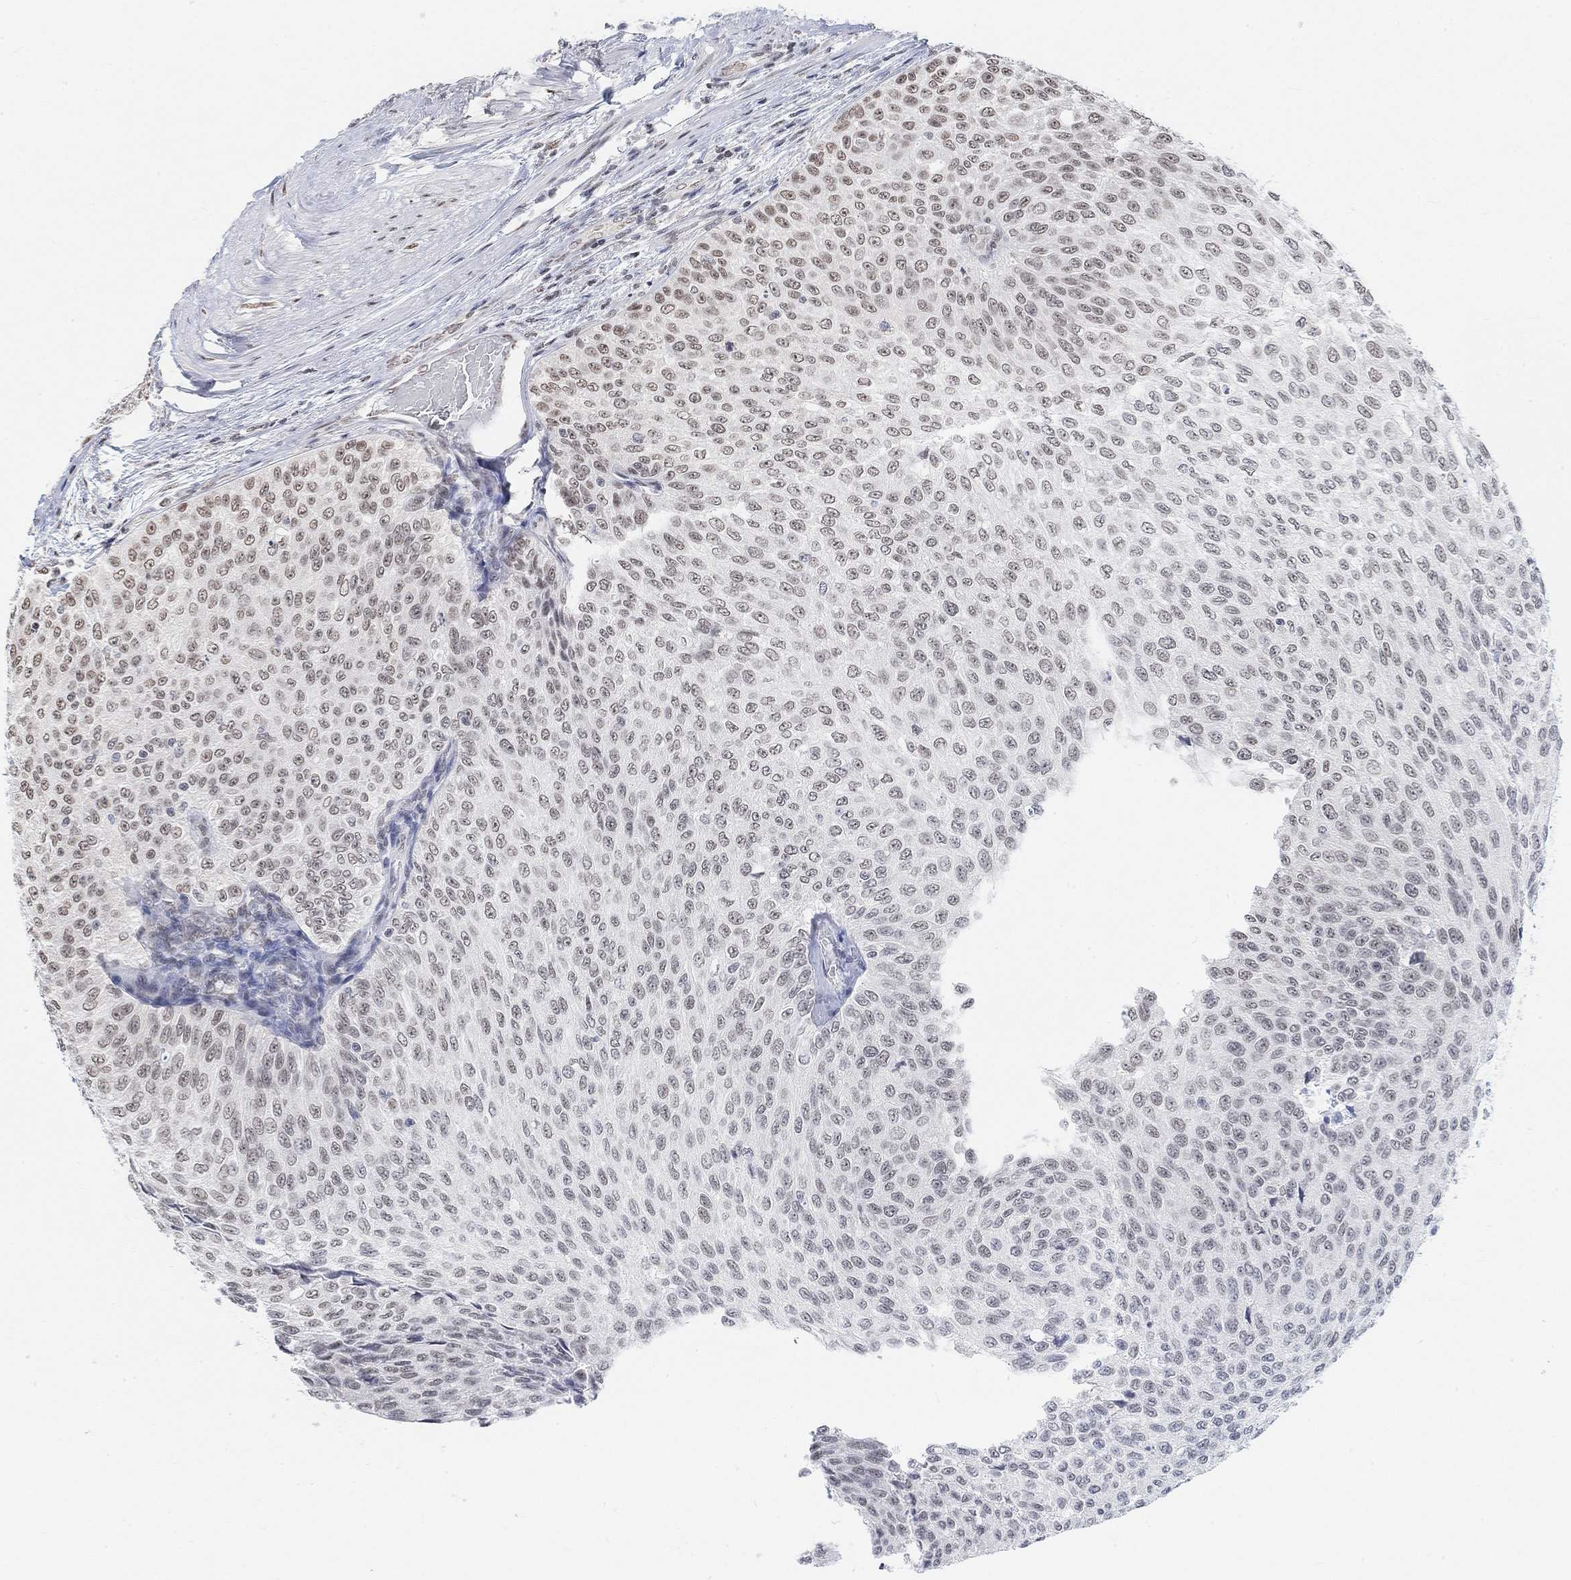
{"staining": {"intensity": "weak", "quantity": "25%-75%", "location": "nuclear"}, "tissue": "urothelial cancer", "cell_type": "Tumor cells", "image_type": "cancer", "snomed": [{"axis": "morphology", "description": "Urothelial carcinoma, Low grade"}, {"axis": "topography", "description": "Ureter, NOS"}, {"axis": "topography", "description": "Urinary bladder"}], "caption": "Brown immunohistochemical staining in urothelial cancer demonstrates weak nuclear positivity in approximately 25%-75% of tumor cells.", "gene": "PURG", "patient": {"sex": "male", "age": 78}}